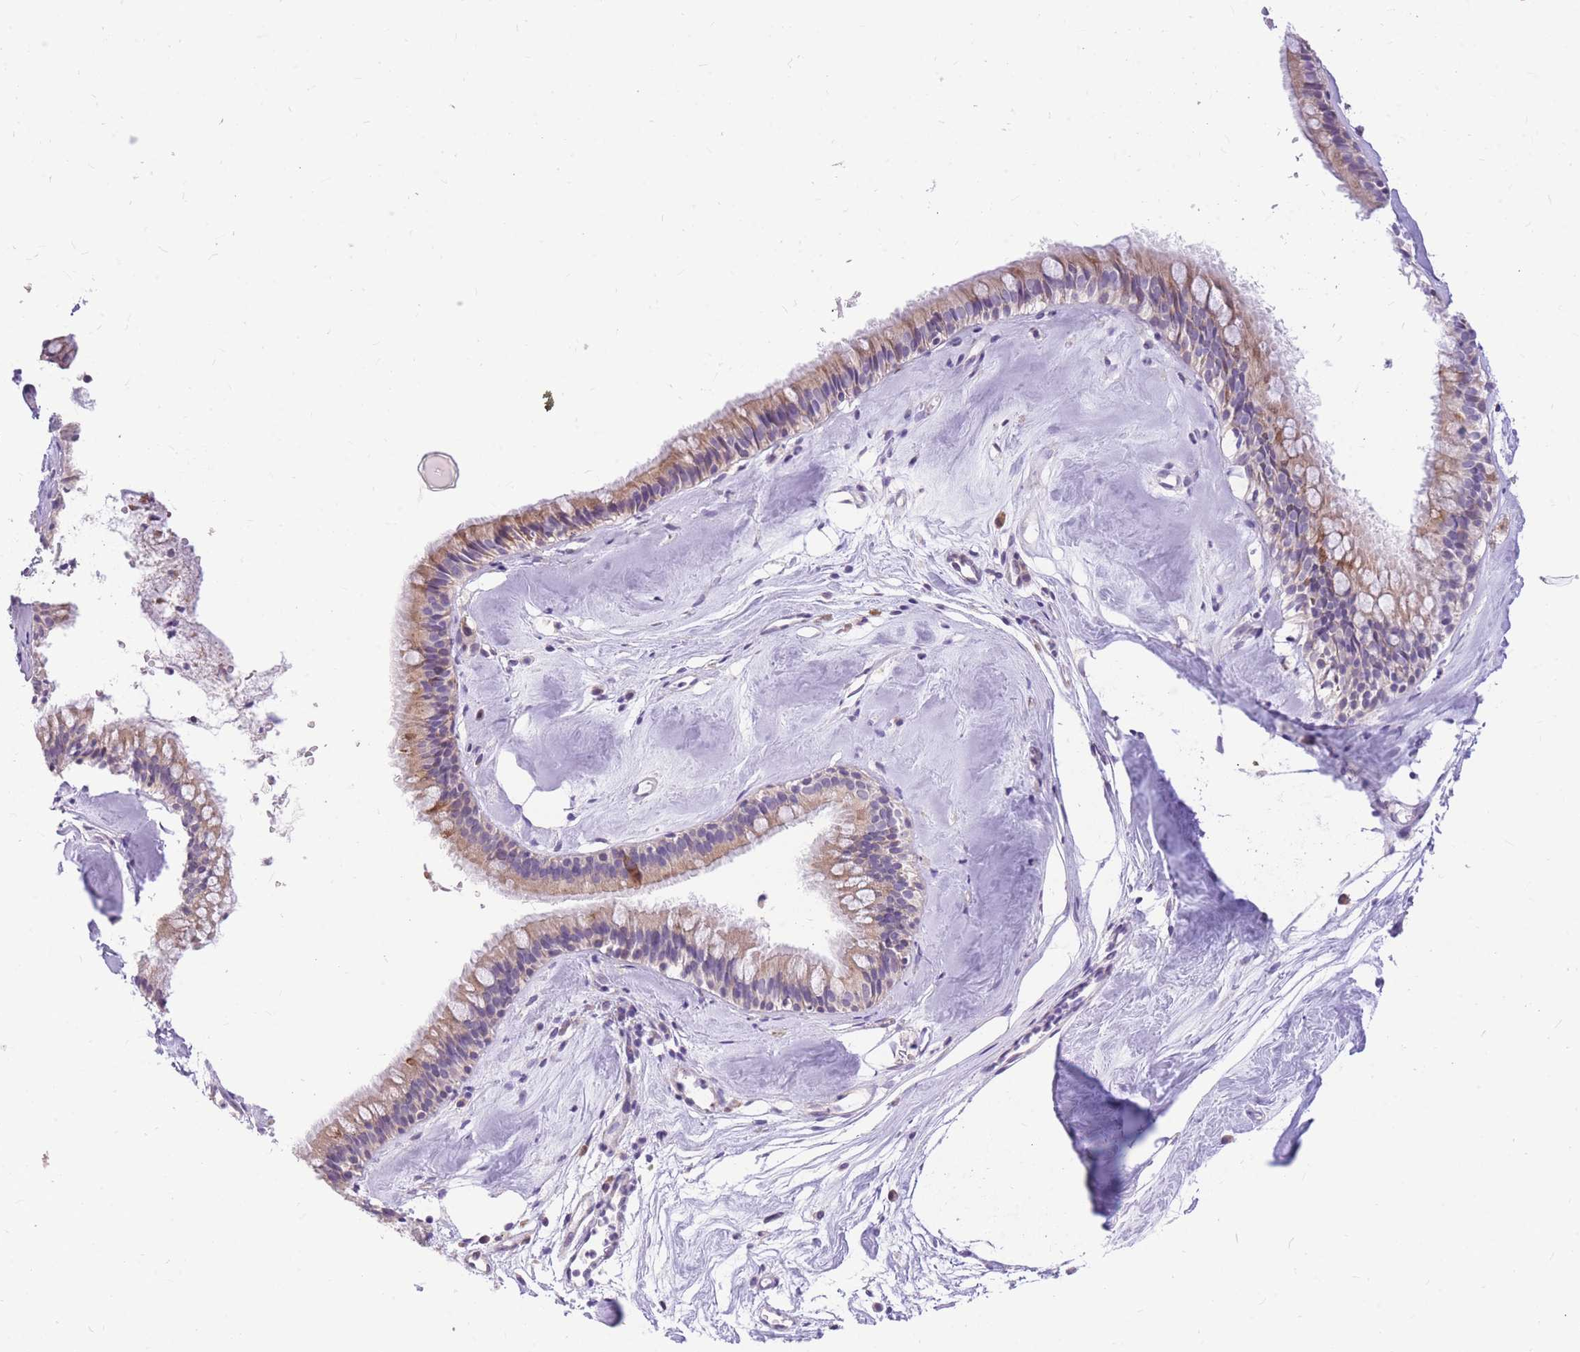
{"staining": {"intensity": "moderate", "quantity": ">75%", "location": "cytoplasmic/membranous"}, "tissue": "nasopharynx", "cell_type": "Respiratory epithelial cells", "image_type": "normal", "snomed": [{"axis": "morphology", "description": "Normal tissue, NOS"}, {"axis": "topography", "description": "Nasopharynx"}], "caption": "An image of human nasopharynx stained for a protein reveals moderate cytoplasmic/membranous brown staining in respiratory epithelial cells.", "gene": "TOPAZ1", "patient": {"sex": "male", "age": 65}}